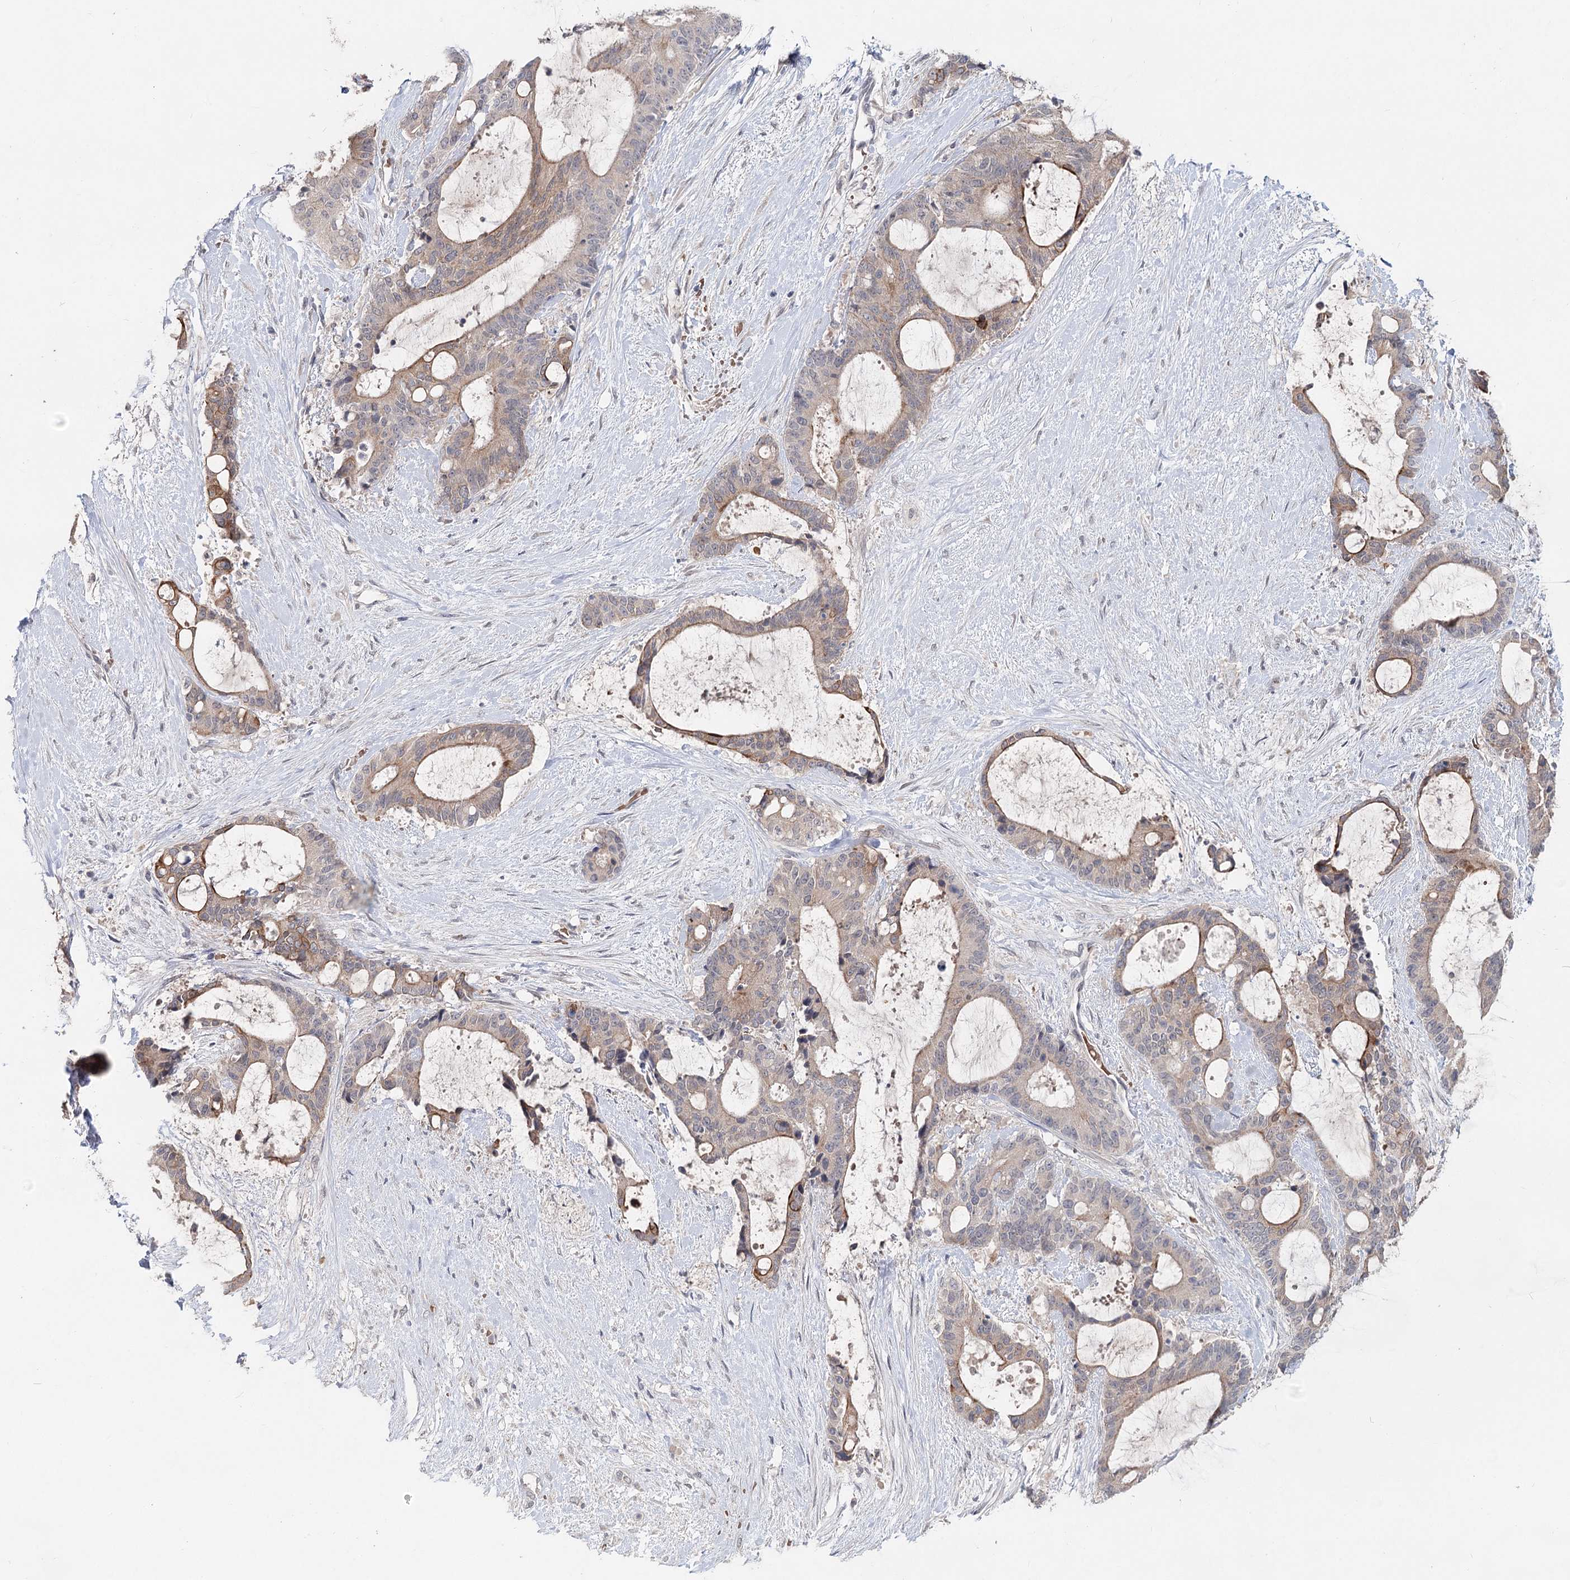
{"staining": {"intensity": "weak", "quantity": "25%-75%", "location": "cytoplasmic/membranous"}, "tissue": "liver cancer", "cell_type": "Tumor cells", "image_type": "cancer", "snomed": [{"axis": "morphology", "description": "Normal tissue, NOS"}, {"axis": "morphology", "description": "Cholangiocarcinoma"}, {"axis": "topography", "description": "Liver"}, {"axis": "topography", "description": "Peripheral nerve tissue"}], "caption": "DAB immunohistochemical staining of cholangiocarcinoma (liver) displays weak cytoplasmic/membranous protein staining in approximately 25%-75% of tumor cells. (DAB IHC, brown staining for protein, blue staining for nuclei).", "gene": "FBXO7", "patient": {"sex": "female", "age": 73}}